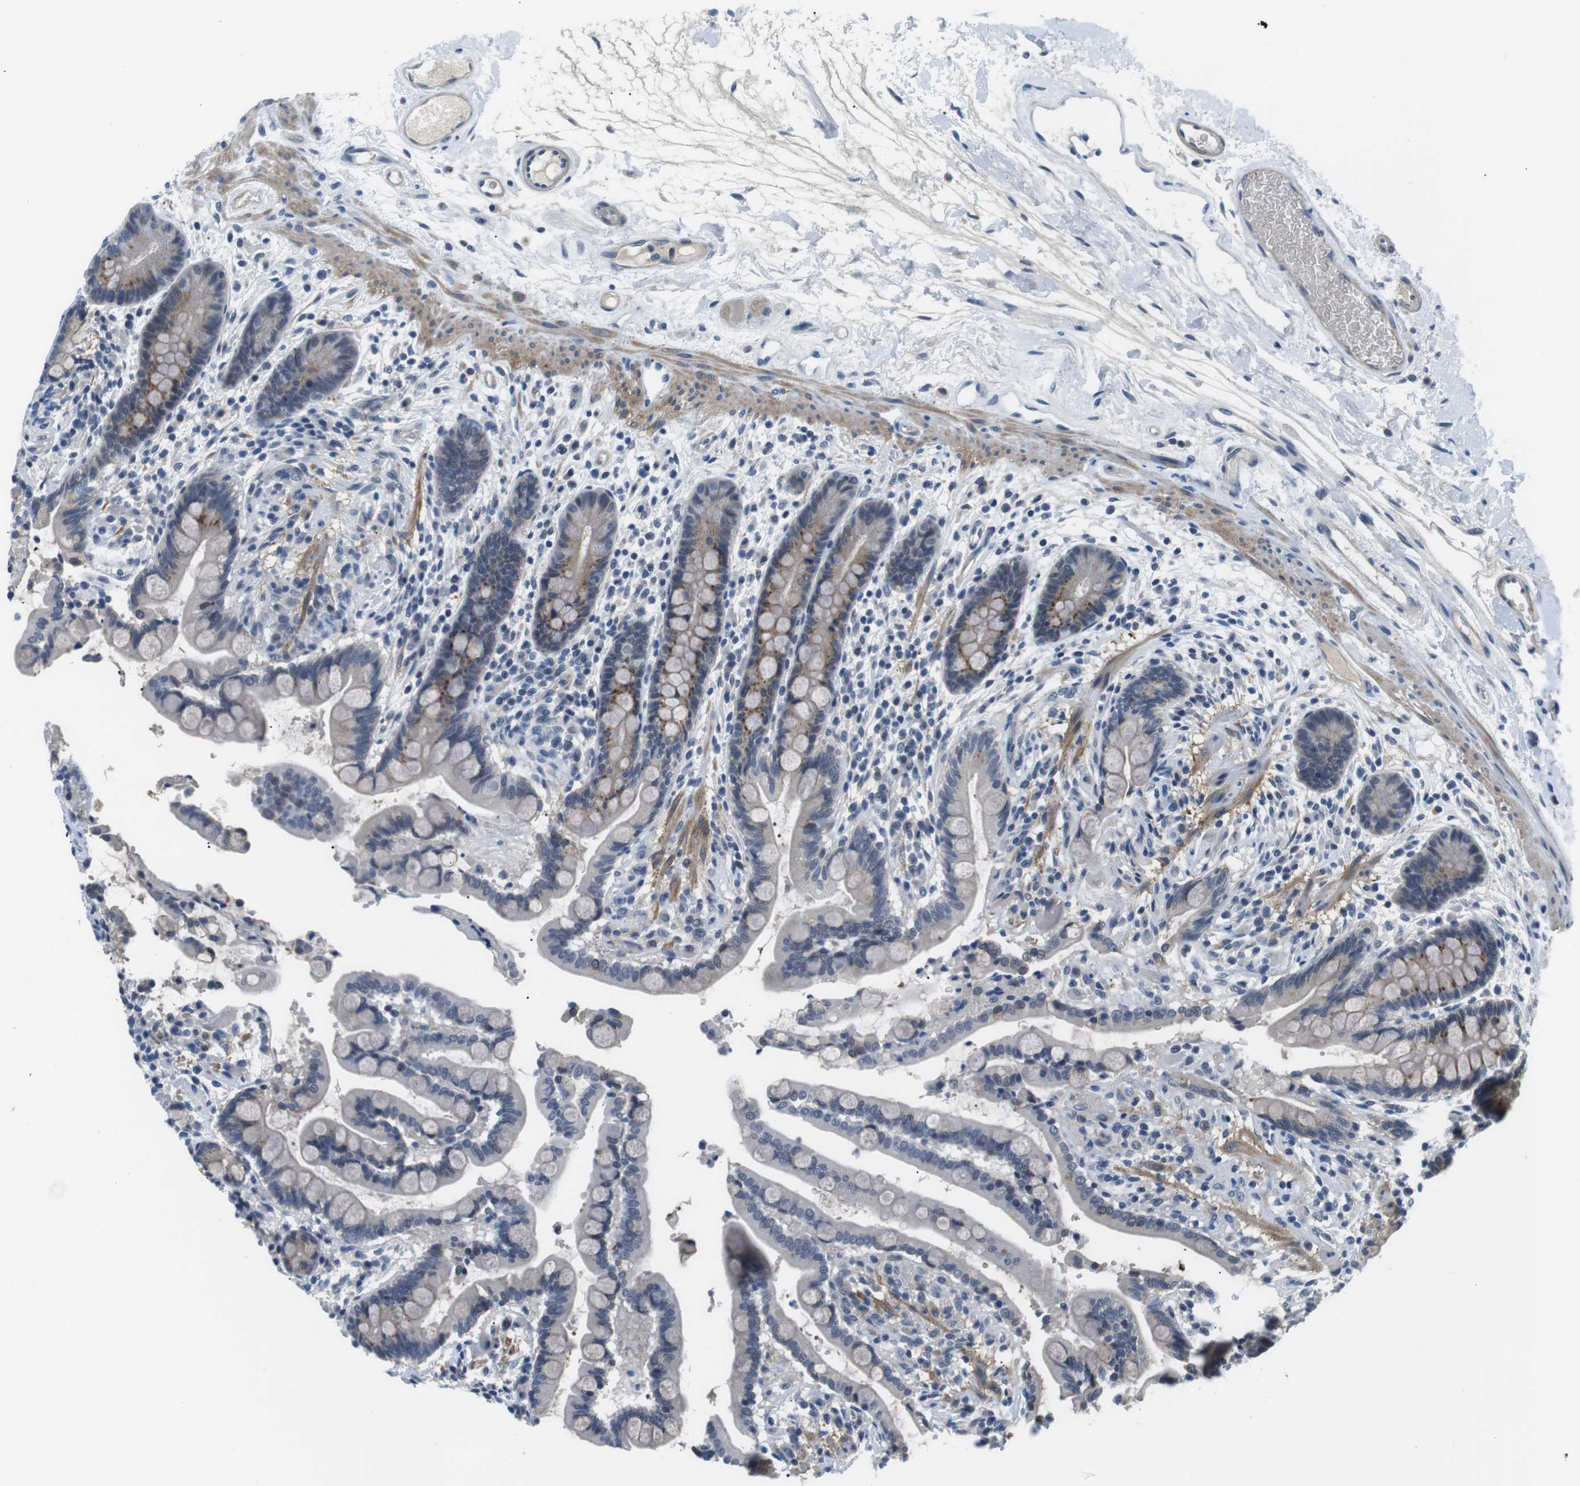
{"staining": {"intensity": "negative", "quantity": "none", "location": "none"}, "tissue": "colon", "cell_type": "Endothelial cells", "image_type": "normal", "snomed": [{"axis": "morphology", "description": "Normal tissue, NOS"}, {"axis": "topography", "description": "Colon"}], "caption": "This is an IHC image of unremarkable colon. There is no positivity in endothelial cells.", "gene": "WSCD1", "patient": {"sex": "male", "age": 73}}